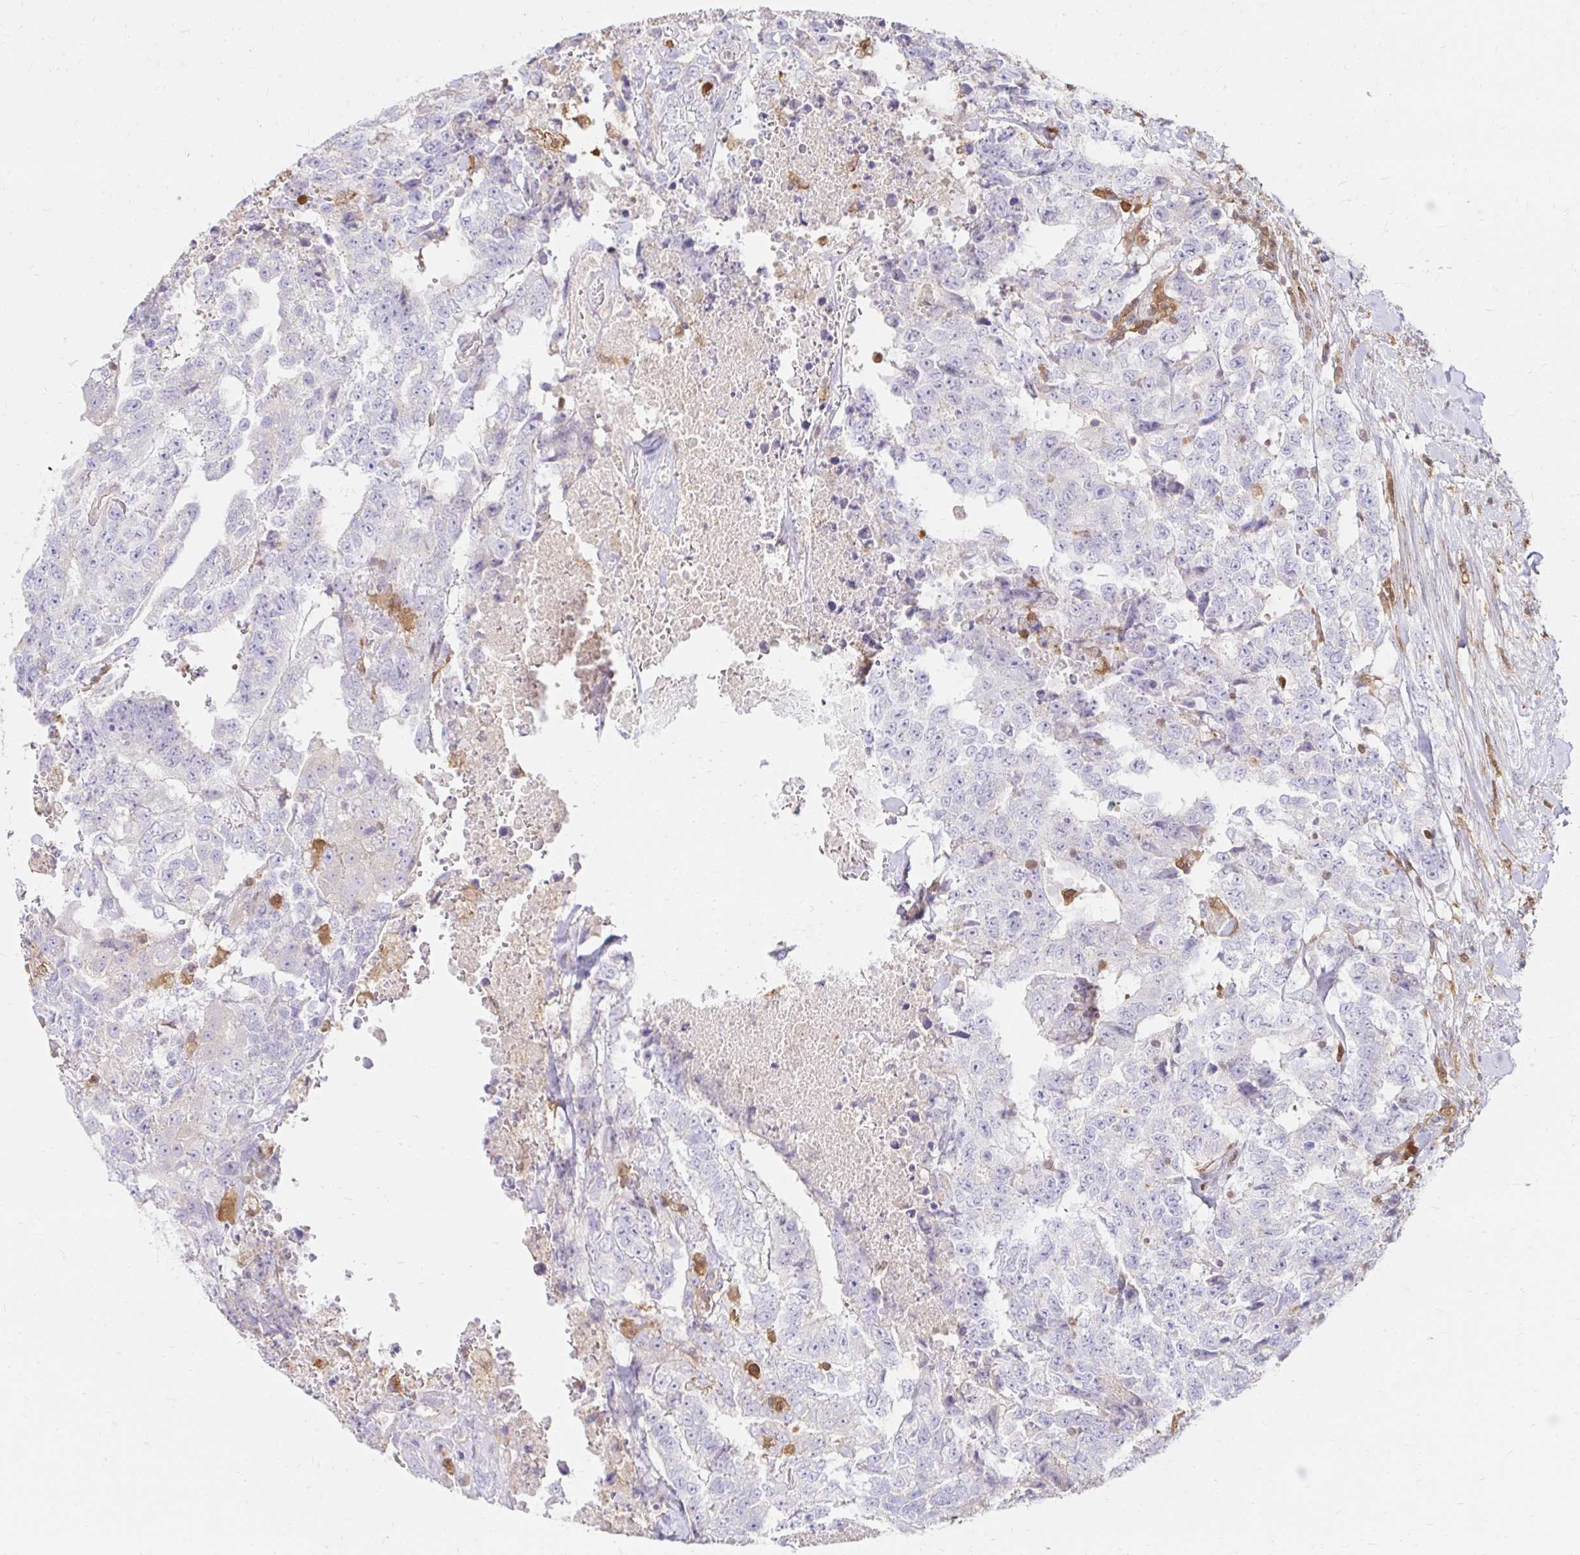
{"staining": {"intensity": "negative", "quantity": "none", "location": "none"}, "tissue": "testis cancer", "cell_type": "Tumor cells", "image_type": "cancer", "snomed": [{"axis": "morphology", "description": "Carcinoma, Embryonal, NOS"}, {"axis": "topography", "description": "Testis"}], "caption": "Tumor cells are negative for protein expression in human embryonal carcinoma (testis).", "gene": "PYCARD", "patient": {"sex": "male", "age": 24}}